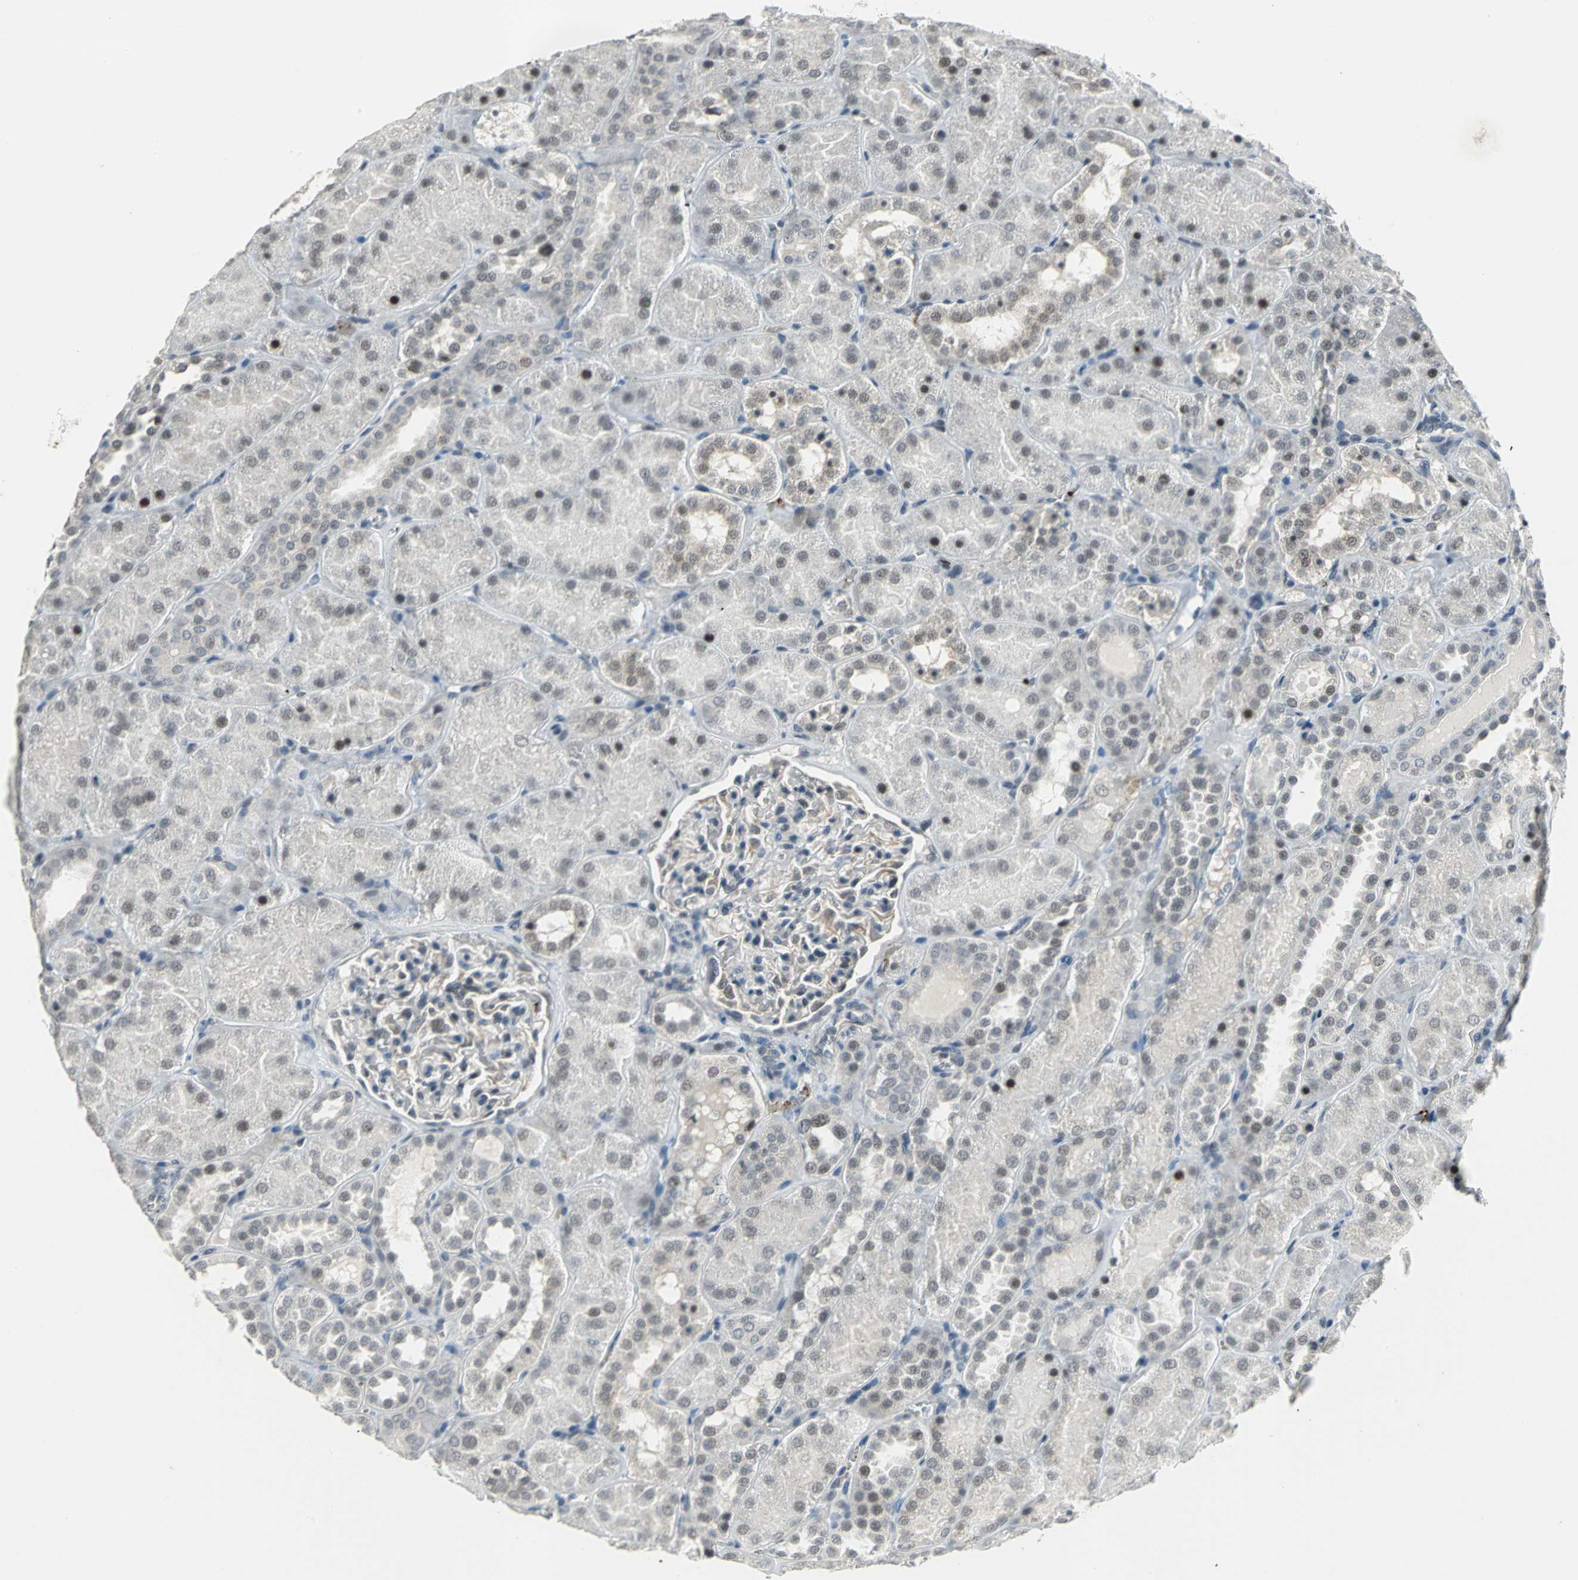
{"staining": {"intensity": "weak", "quantity": "<25%", "location": "nuclear"}, "tissue": "kidney", "cell_type": "Cells in glomeruli", "image_type": "normal", "snomed": [{"axis": "morphology", "description": "Normal tissue, NOS"}, {"axis": "topography", "description": "Kidney"}], "caption": "Human kidney stained for a protein using immunohistochemistry displays no positivity in cells in glomeruli.", "gene": "GLI3", "patient": {"sex": "male", "age": 28}}